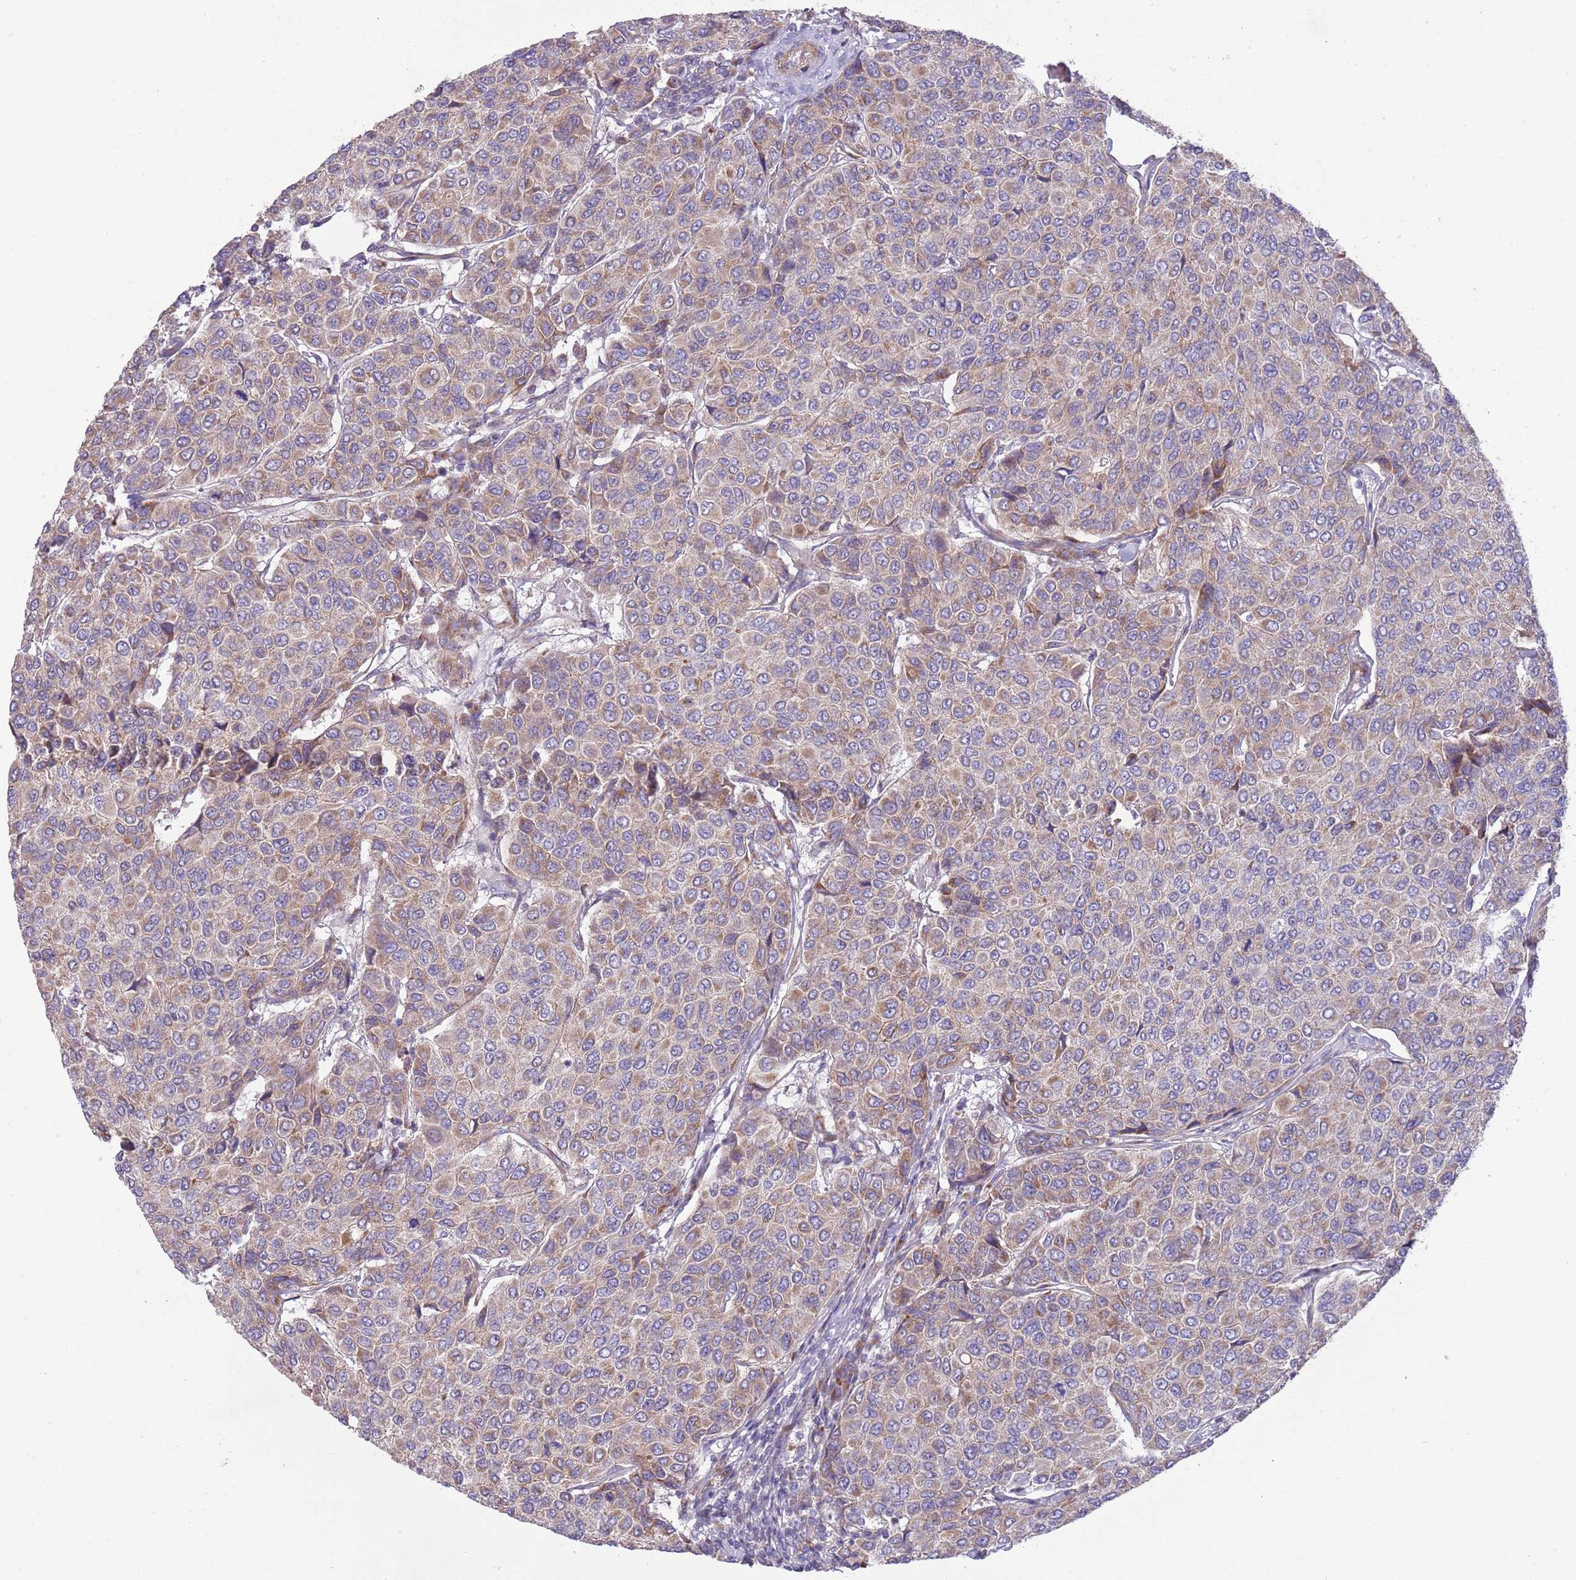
{"staining": {"intensity": "weak", "quantity": ">75%", "location": "cytoplasmic/membranous"}, "tissue": "breast cancer", "cell_type": "Tumor cells", "image_type": "cancer", "snomed": [{"axis": "morphology", "description": "Duct carcinoma"}, {"axis": "topography", "description": "Breast"}], "caption": "Protein analysis of infiltrating ductal carcinoma (breast) tissue displays weak cytoplasmic/membranous staining in approximately >75% of tumor cells. The protein is shown in brown color, while the nuclei are stained blue.", "gene": "TOMM5", "patient": {"sex": "female", "age": 55}}